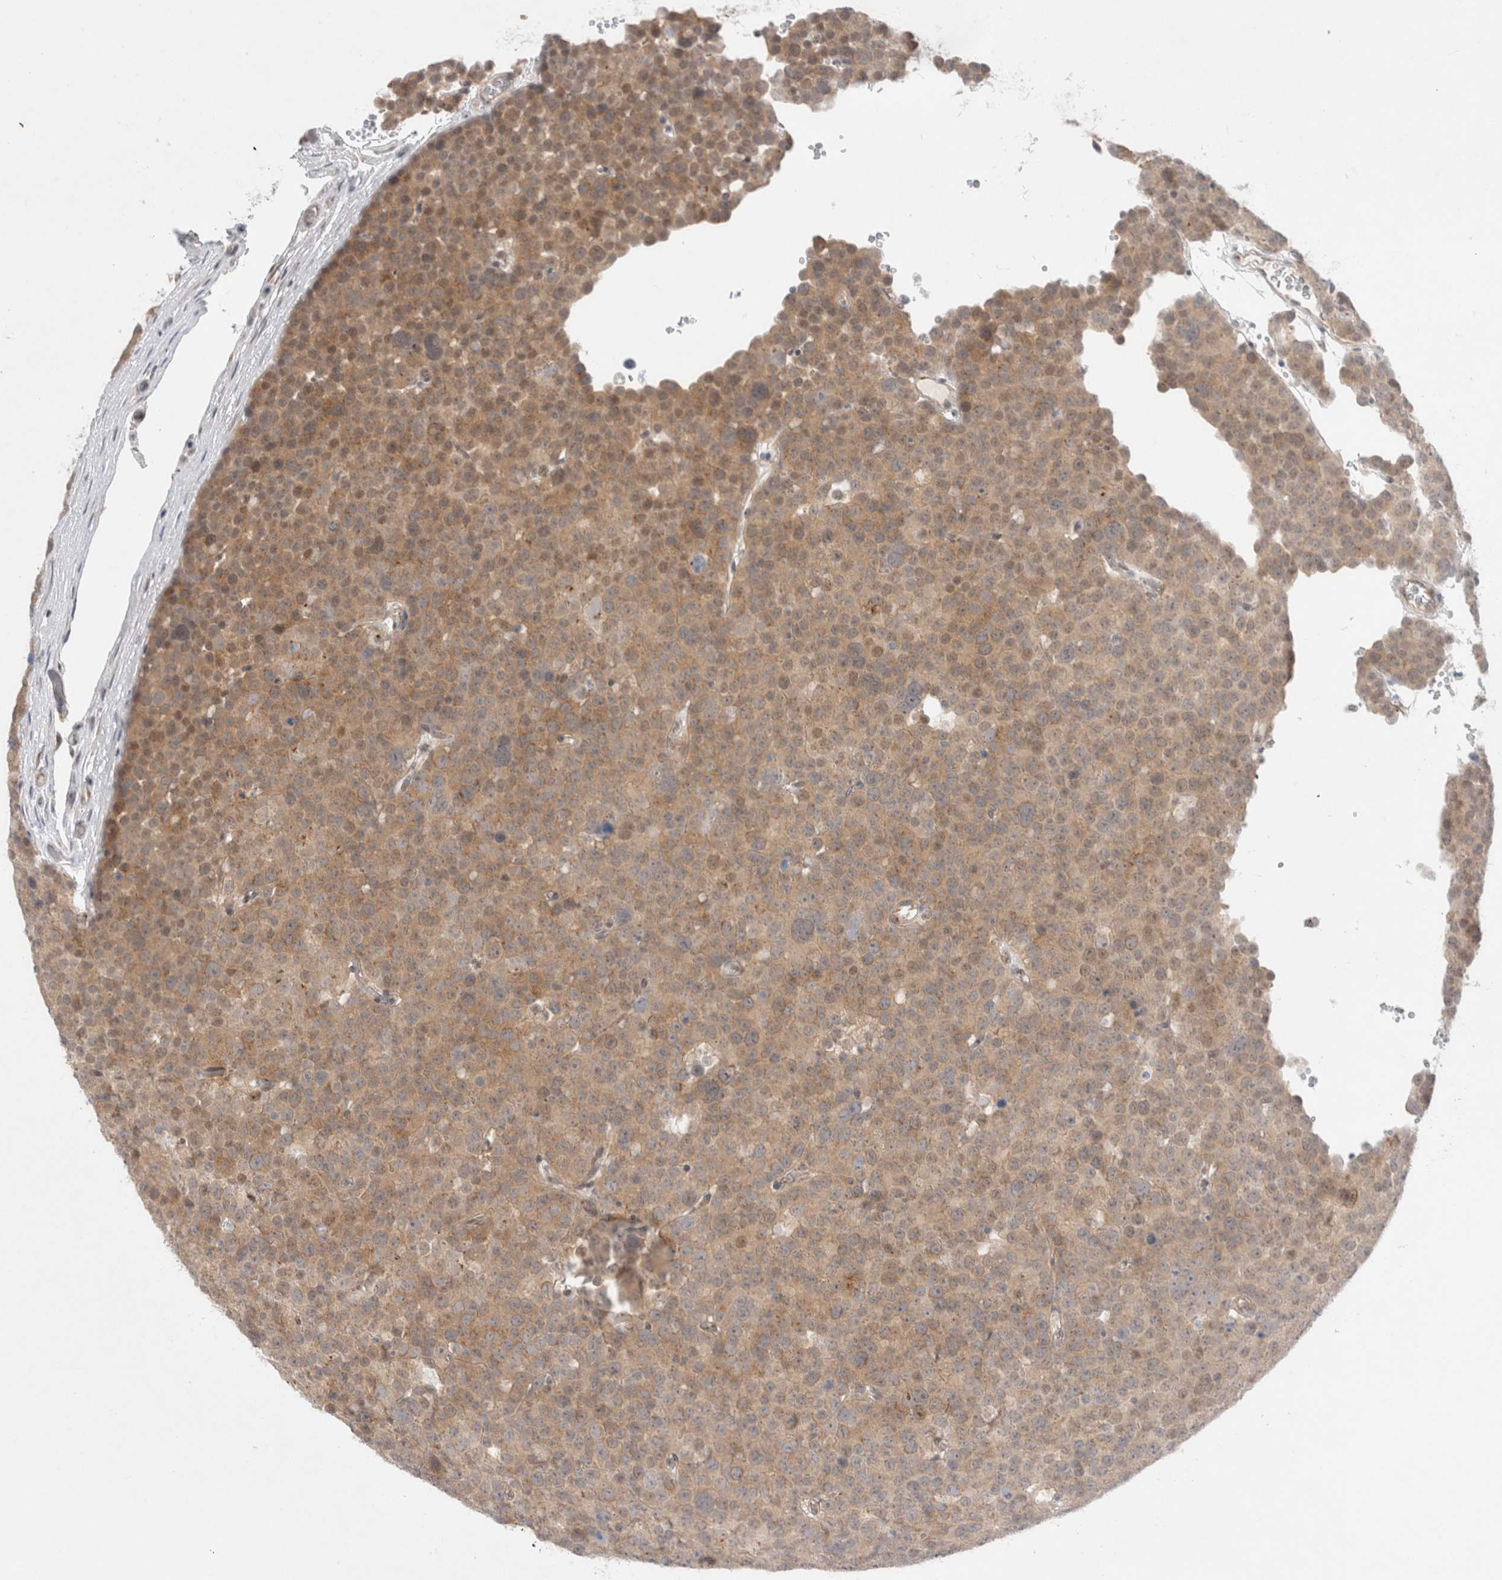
{"staining": {"intensity": "moderate", "quantity": ">75%", "location": "cytoplasmic/membranous"}, "tissue": "testis cancer", "cell_type": "Tumor cells", "image_type": "cancer", "snomed": [{"axis": "morphology", "description": "Seminoma, NOS"}, {"axis": "topography", "description": "Testis"}], "caption": "Immunohistochemical staining of human testis cancer reveals moderate cytoplasmic/membranous protein expression in approximately >75% of tumor cells. (brown staining indicates protein expression, while blue staining denotes nuclei).", "gene": "BICD2", "patient": {"sex": "male", "age": 71}}